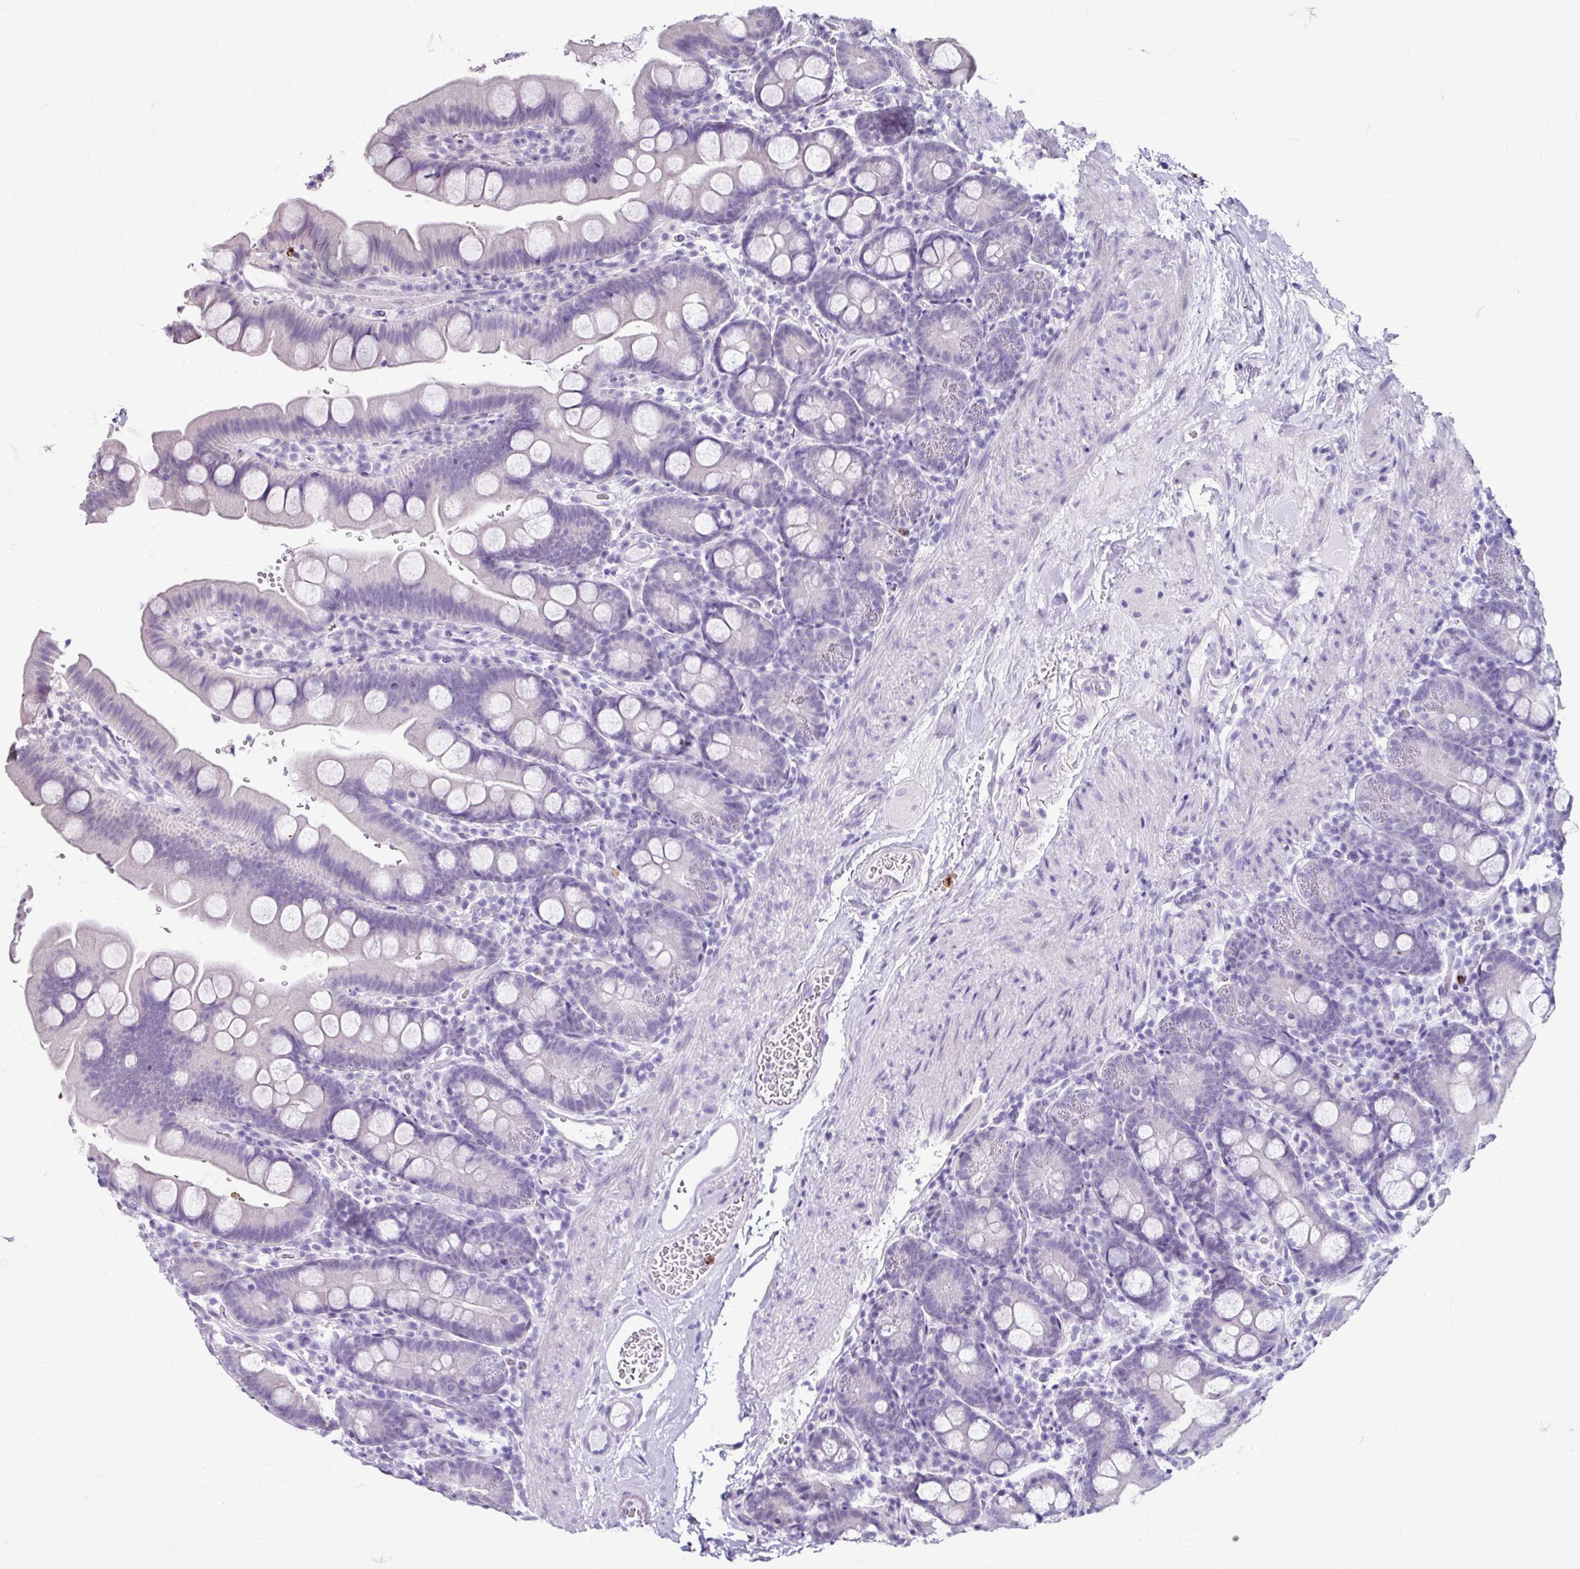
{"staining": {"intensity": "negative", "quantity": "none", "location": "none"}, "tissue": "small intestine", "cell_type": "Glandular cells", "image_type": "normal", "snomed": [{"axis": "morphology", "description": "Normal tissue, NOS"}, {"axis": "topography", "description": "Small intestine"}], "caption": "The photomicrograph shows no staining of glandular cells in benign small intestine. The staining is performed using DAB (3,3'-diaminobenzidine) brown chromogen with nuclei counter-stained in using hematoxylin.", "gene": "ANKRD1", "patient": {"sex": "female", "age": 68}}